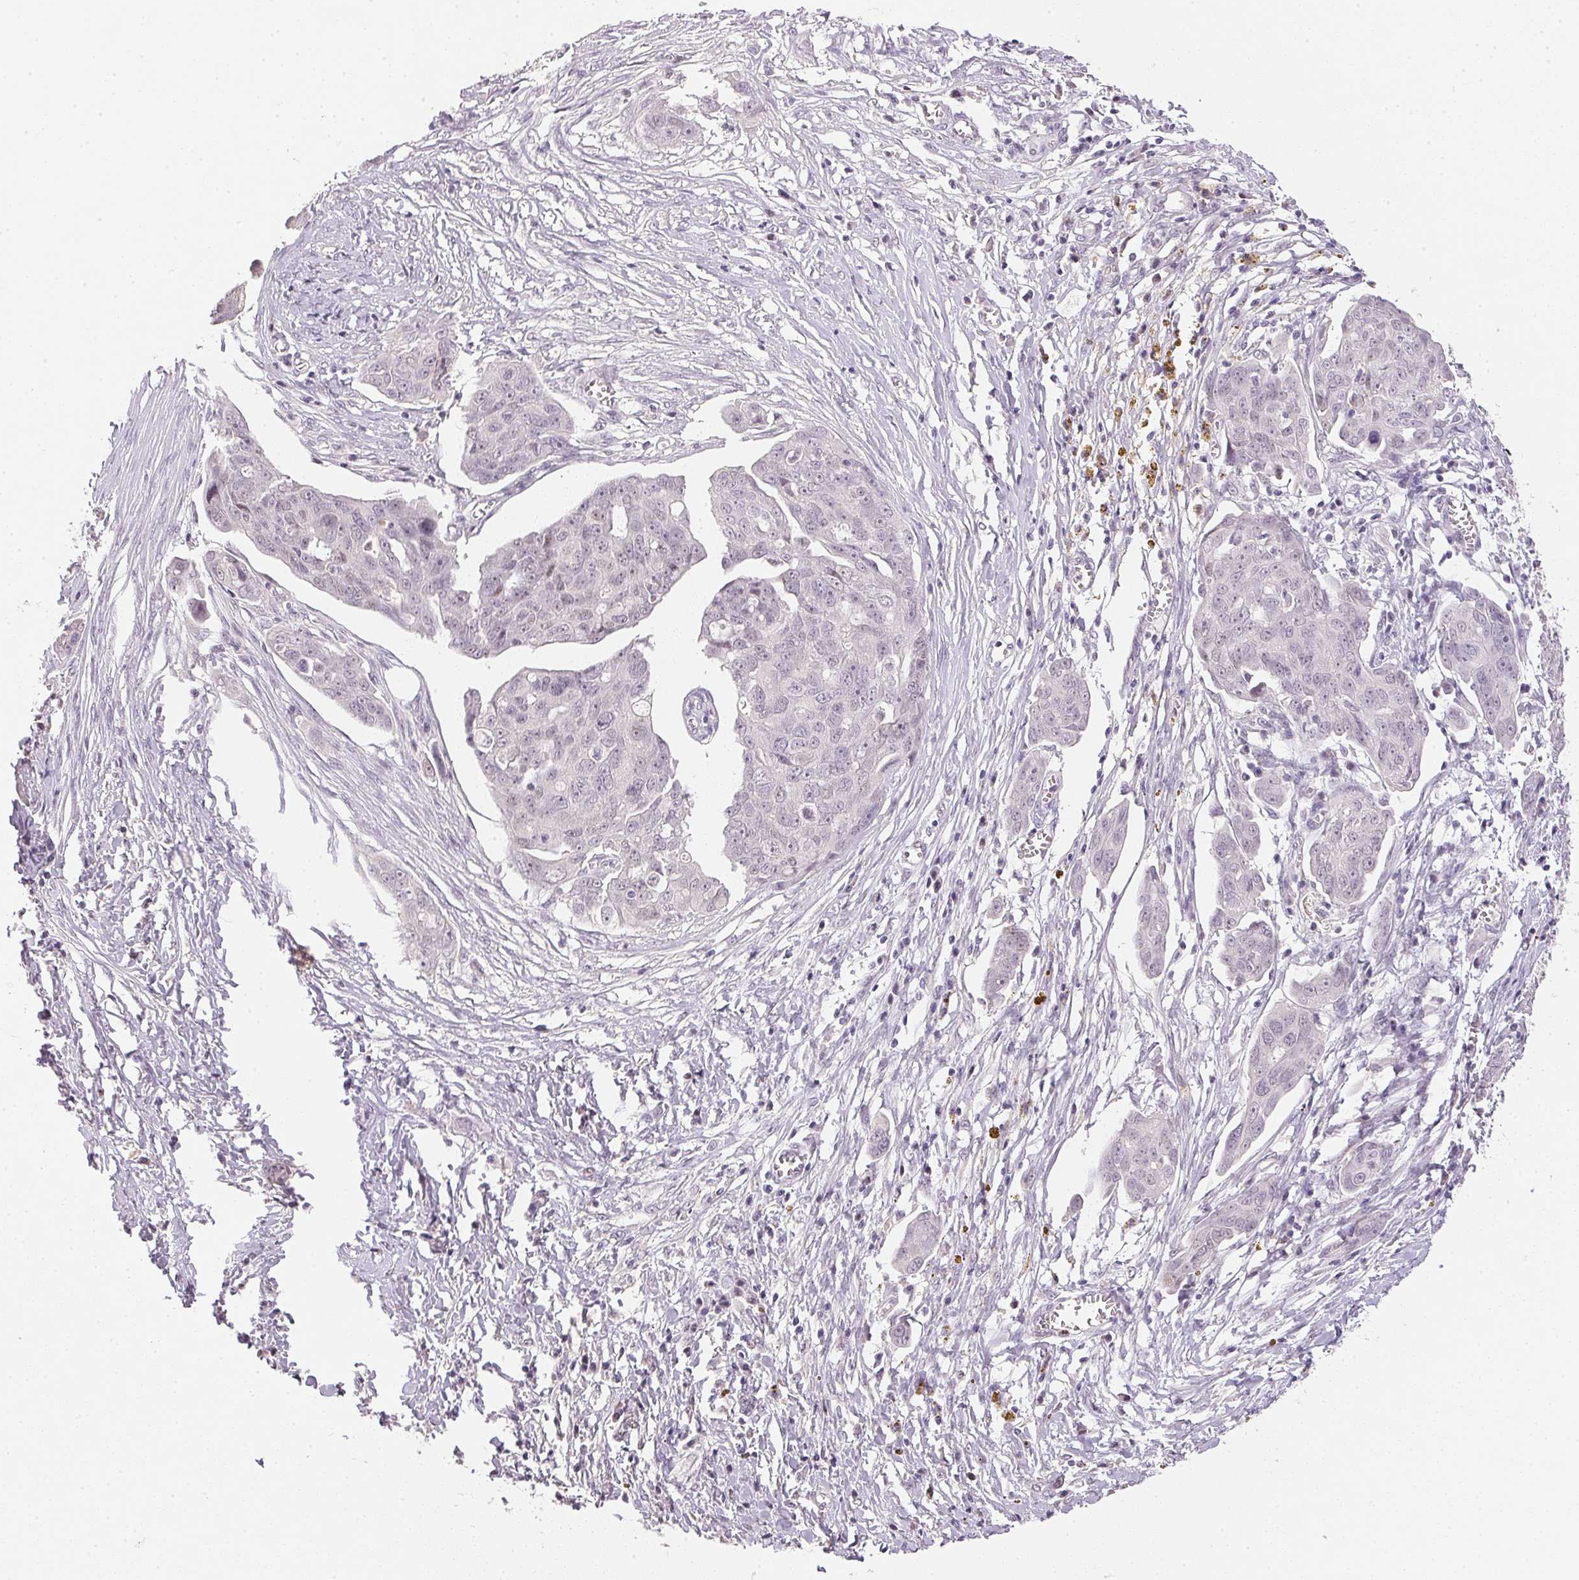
{"staining": {"intensity": "negative", "quantity": "none", "location": "none"}, "tissue": "ovarian cancer", "cell_type": "Tumor cells", "image_type": "cancer", "snomed": [{"axis": "morphology", "description": "Carcinoma, endometroid"}, {"axis": "topography", "description": "Ovary"}], "caption": "DAB (3,3'-diaminobenzidine) immunohistochemical staining of ovarian endometroid carcinoma reveals no significant positivity in tumor cells.", "gene": "POLR3G", "patient": {"sex": "female", "age": 70}}